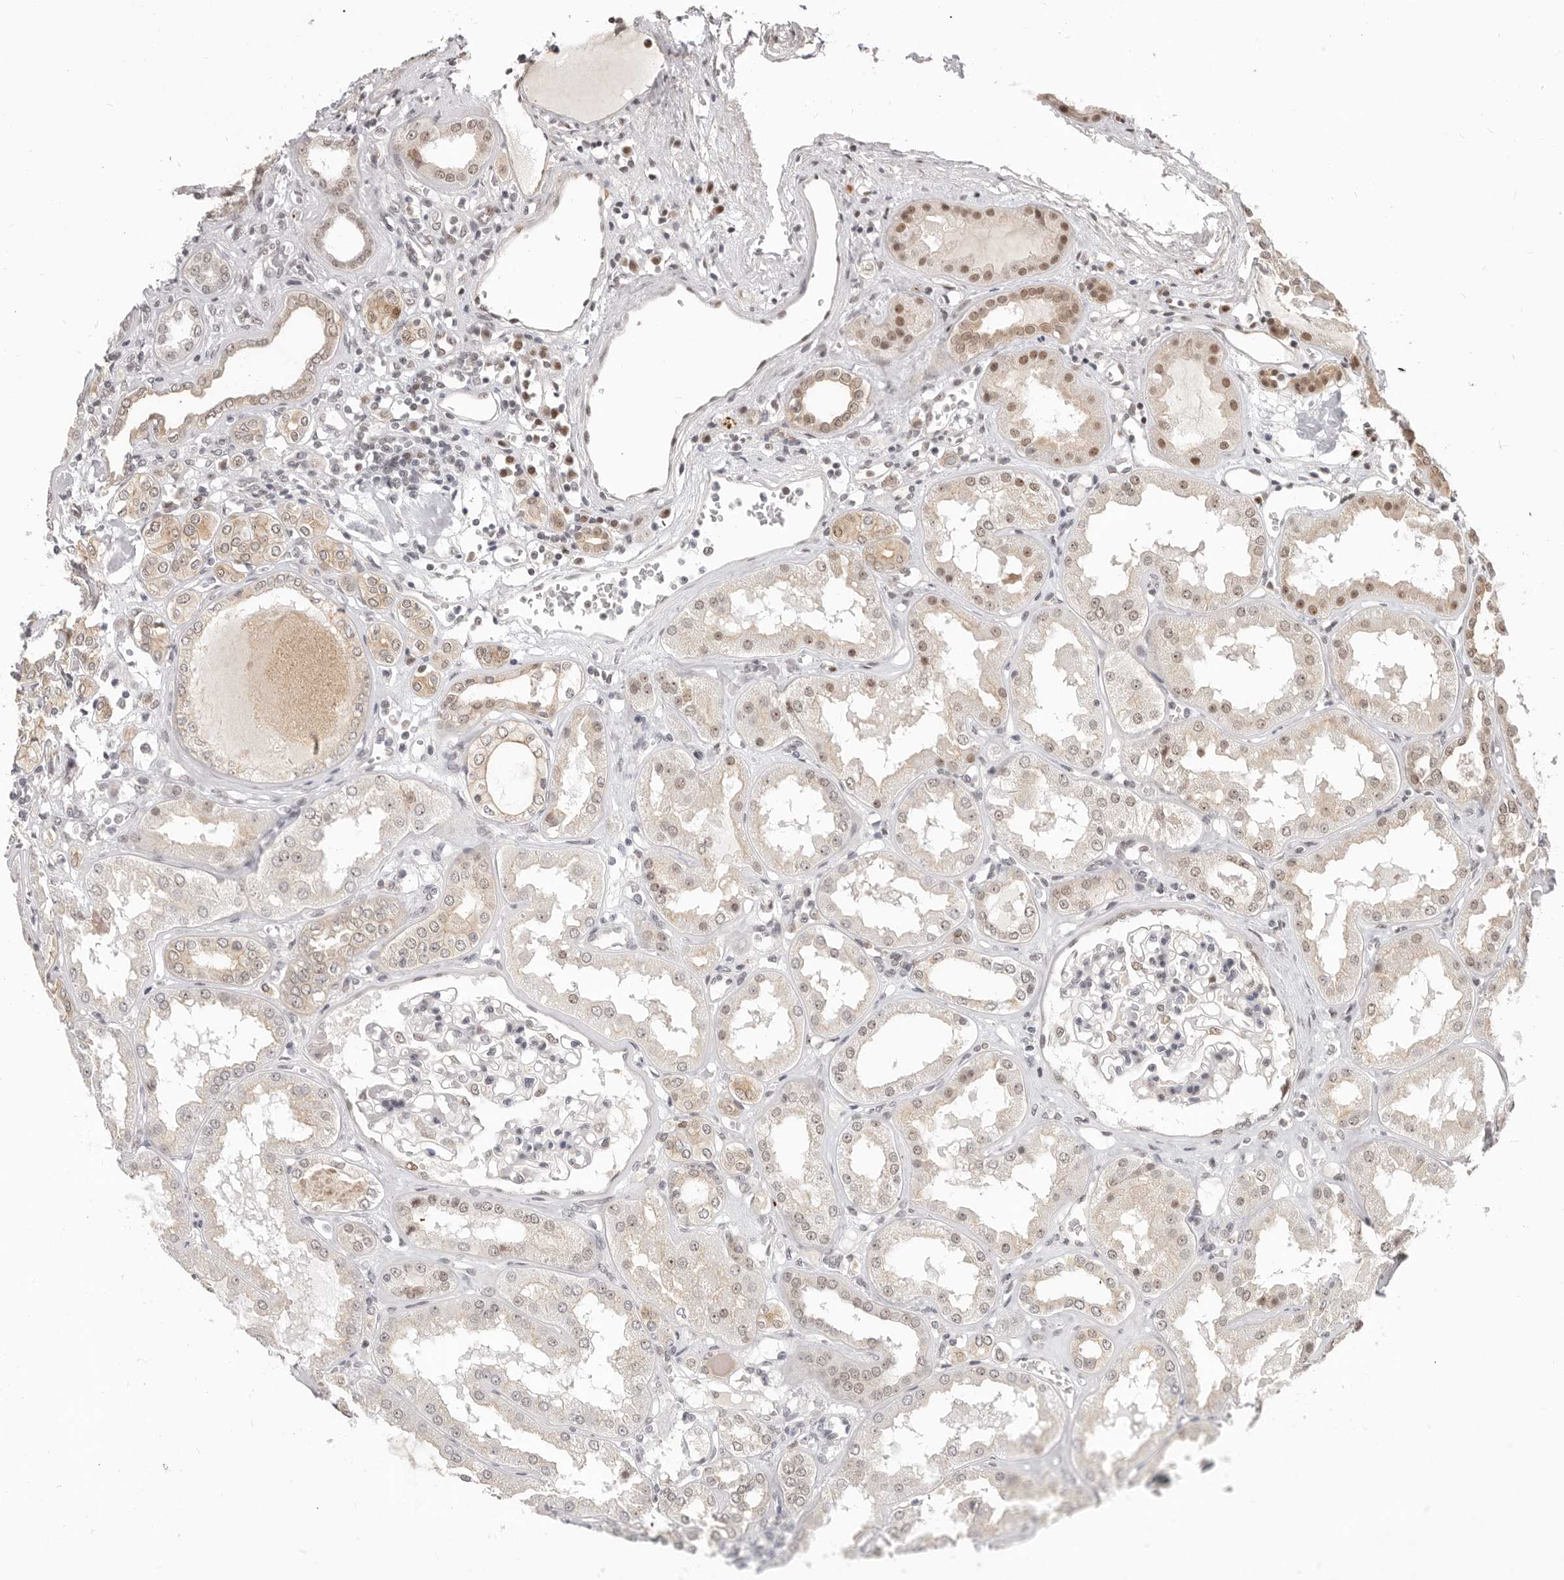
{"staining": {"intensity": "moderate", "quantity": "<25%", "location": "nuclear"}, "tissue": "kidney", "cell_type": "Cells in glomeruli", "image_type": "normal", "snomed": [{"axis": "morphology", "description": "Normal tissue, NOS"}, {"axis": "topography", "description": "Kidney"}], "caption": "Moderate nuclear protein expression is identified in approximately <25% of cells in glomeruli in kidney.", "gene": "RFC2", "patient": {"sex": "female", "age": 56}}